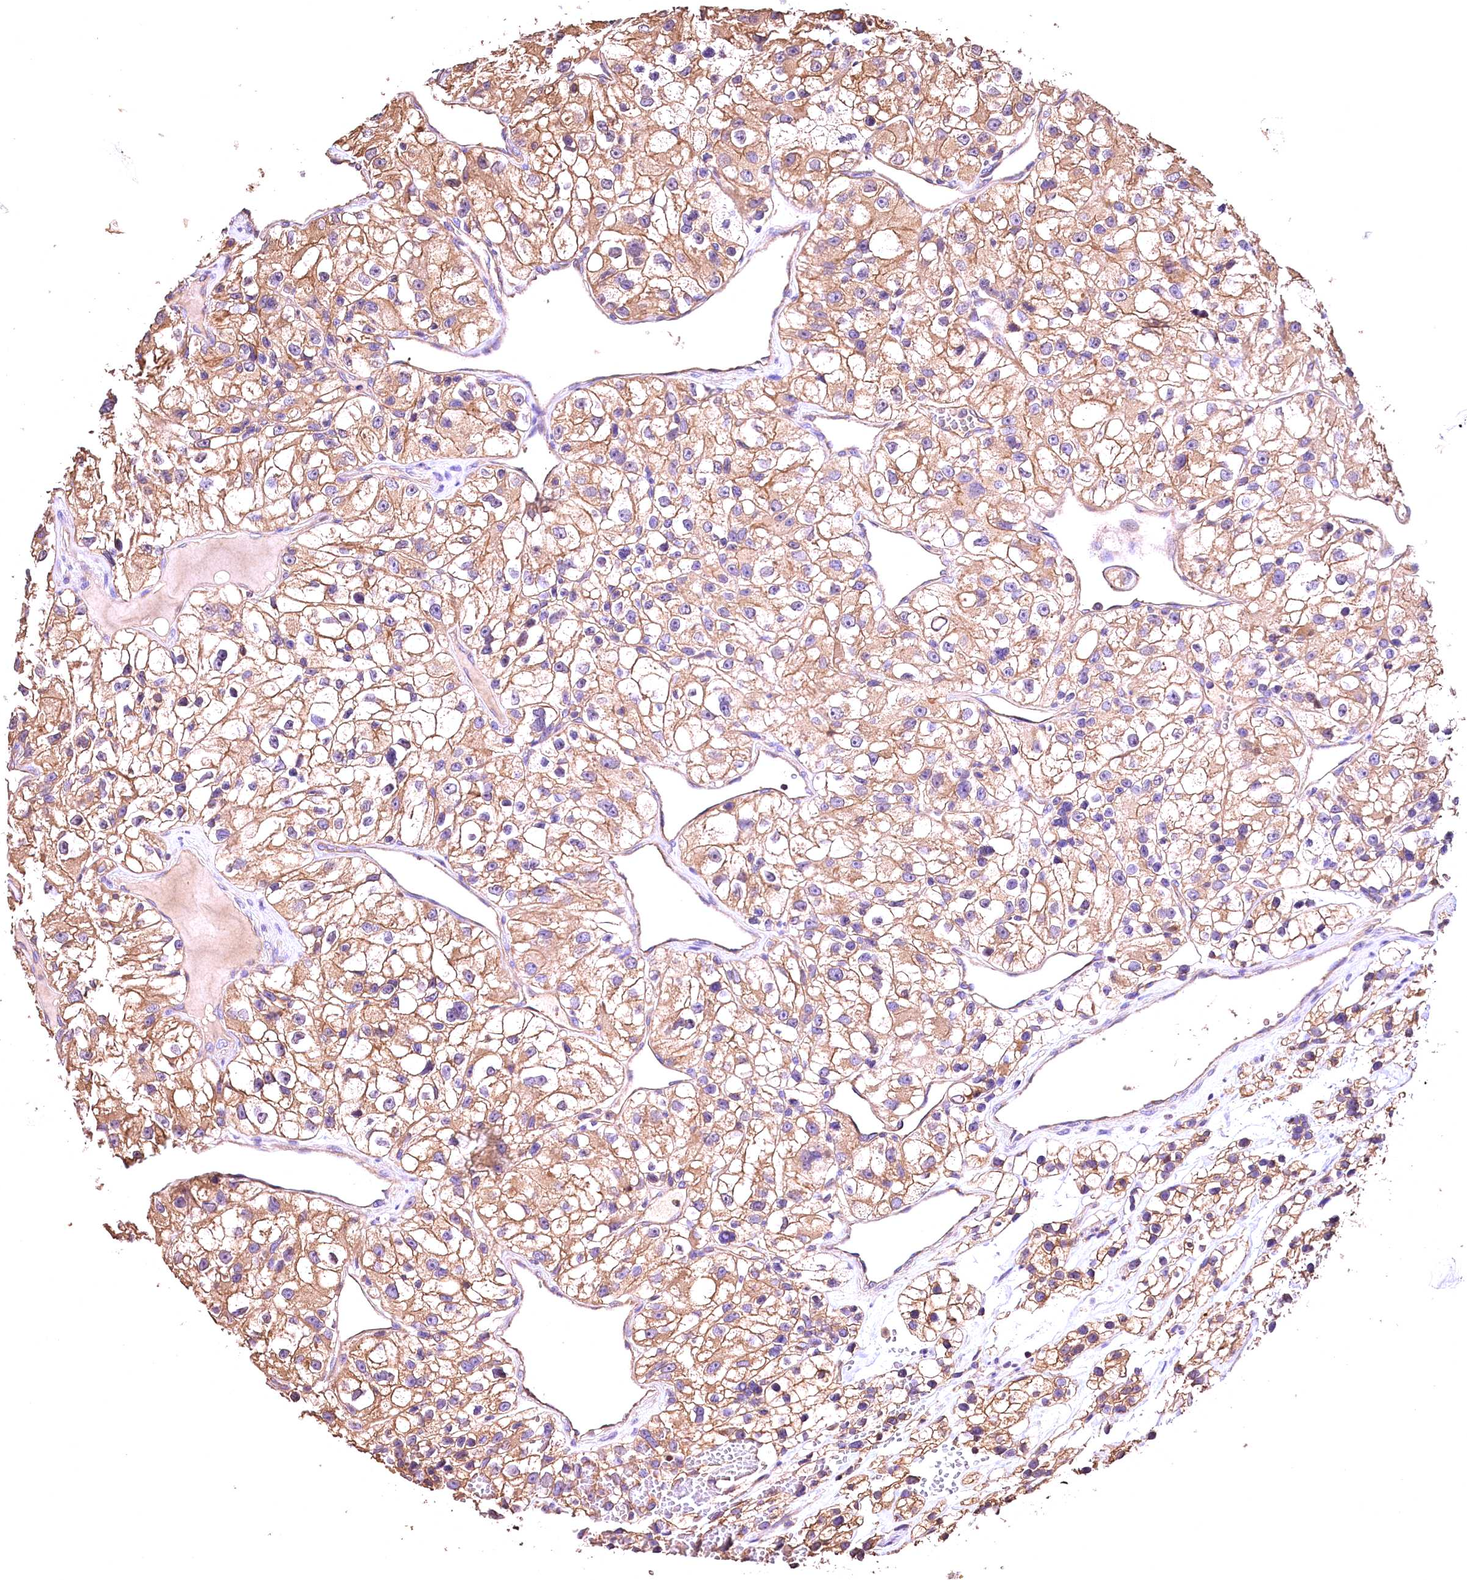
{"staining": {"intensity": "moderate", "quantity": ">75%", "location": "cytoplasmic/membranous"}, "tissue": "renal cancer", "cell_type": "Tumor cells", "image_type": "cancer", "snomed": [{"axis": "morphology", "description": "Adenocarcinoma, NOS"}, {"axis": "topography", "description": "Kidney"}], "caption": "An image of human renal cancer stained for a protein displays moderate cytoplasmic/membranous brown staining in tumor cells. The staining was performed using DAB (3,3'-diaminobenzidine) to visualize the protein expression in brown, while the nuclei were stained in blue with hematoxylin (Magnification: 20x).", "gene": "OAS3", "patient": {"sex": "female", "age": 57}}